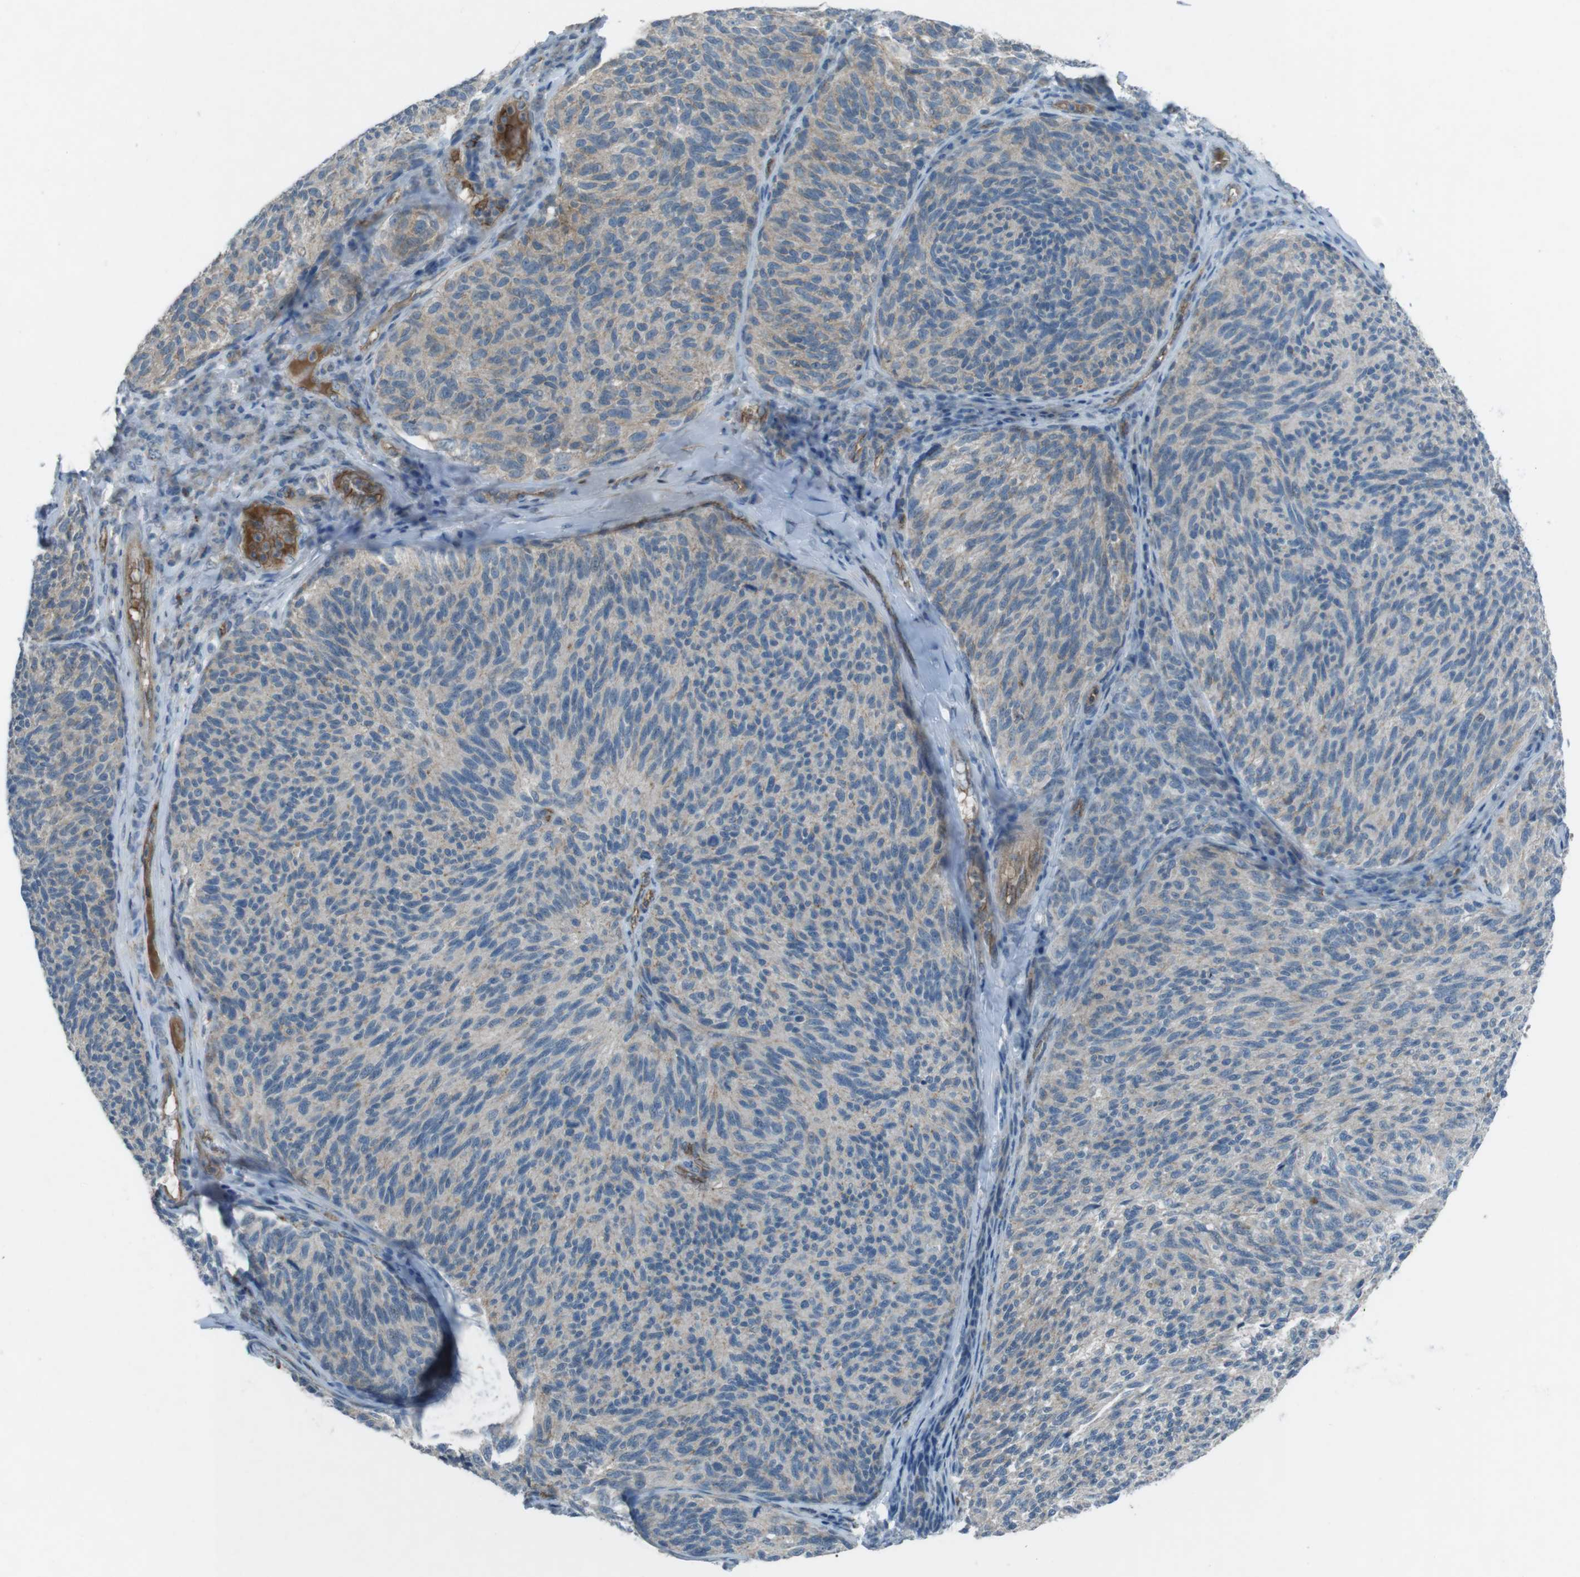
{"staining": {"intensity": "negative", "quantity": "none", "location": "none"}, "tissue": "melanoma", "cell_type": "Tumor cells", "image_type": "cancer", "snomed": [{"axis": "morphology", "description": "Malignant melanoma, NOS"}, {"axis": "topography", "description": "Skin"}], "caption": "The immunohistochemistry micrograph has no significant staining in tumor cells of malignant melanoma tissue.", "gene": "SPTA1", "patient": {"sex": "female", "age": 73}}